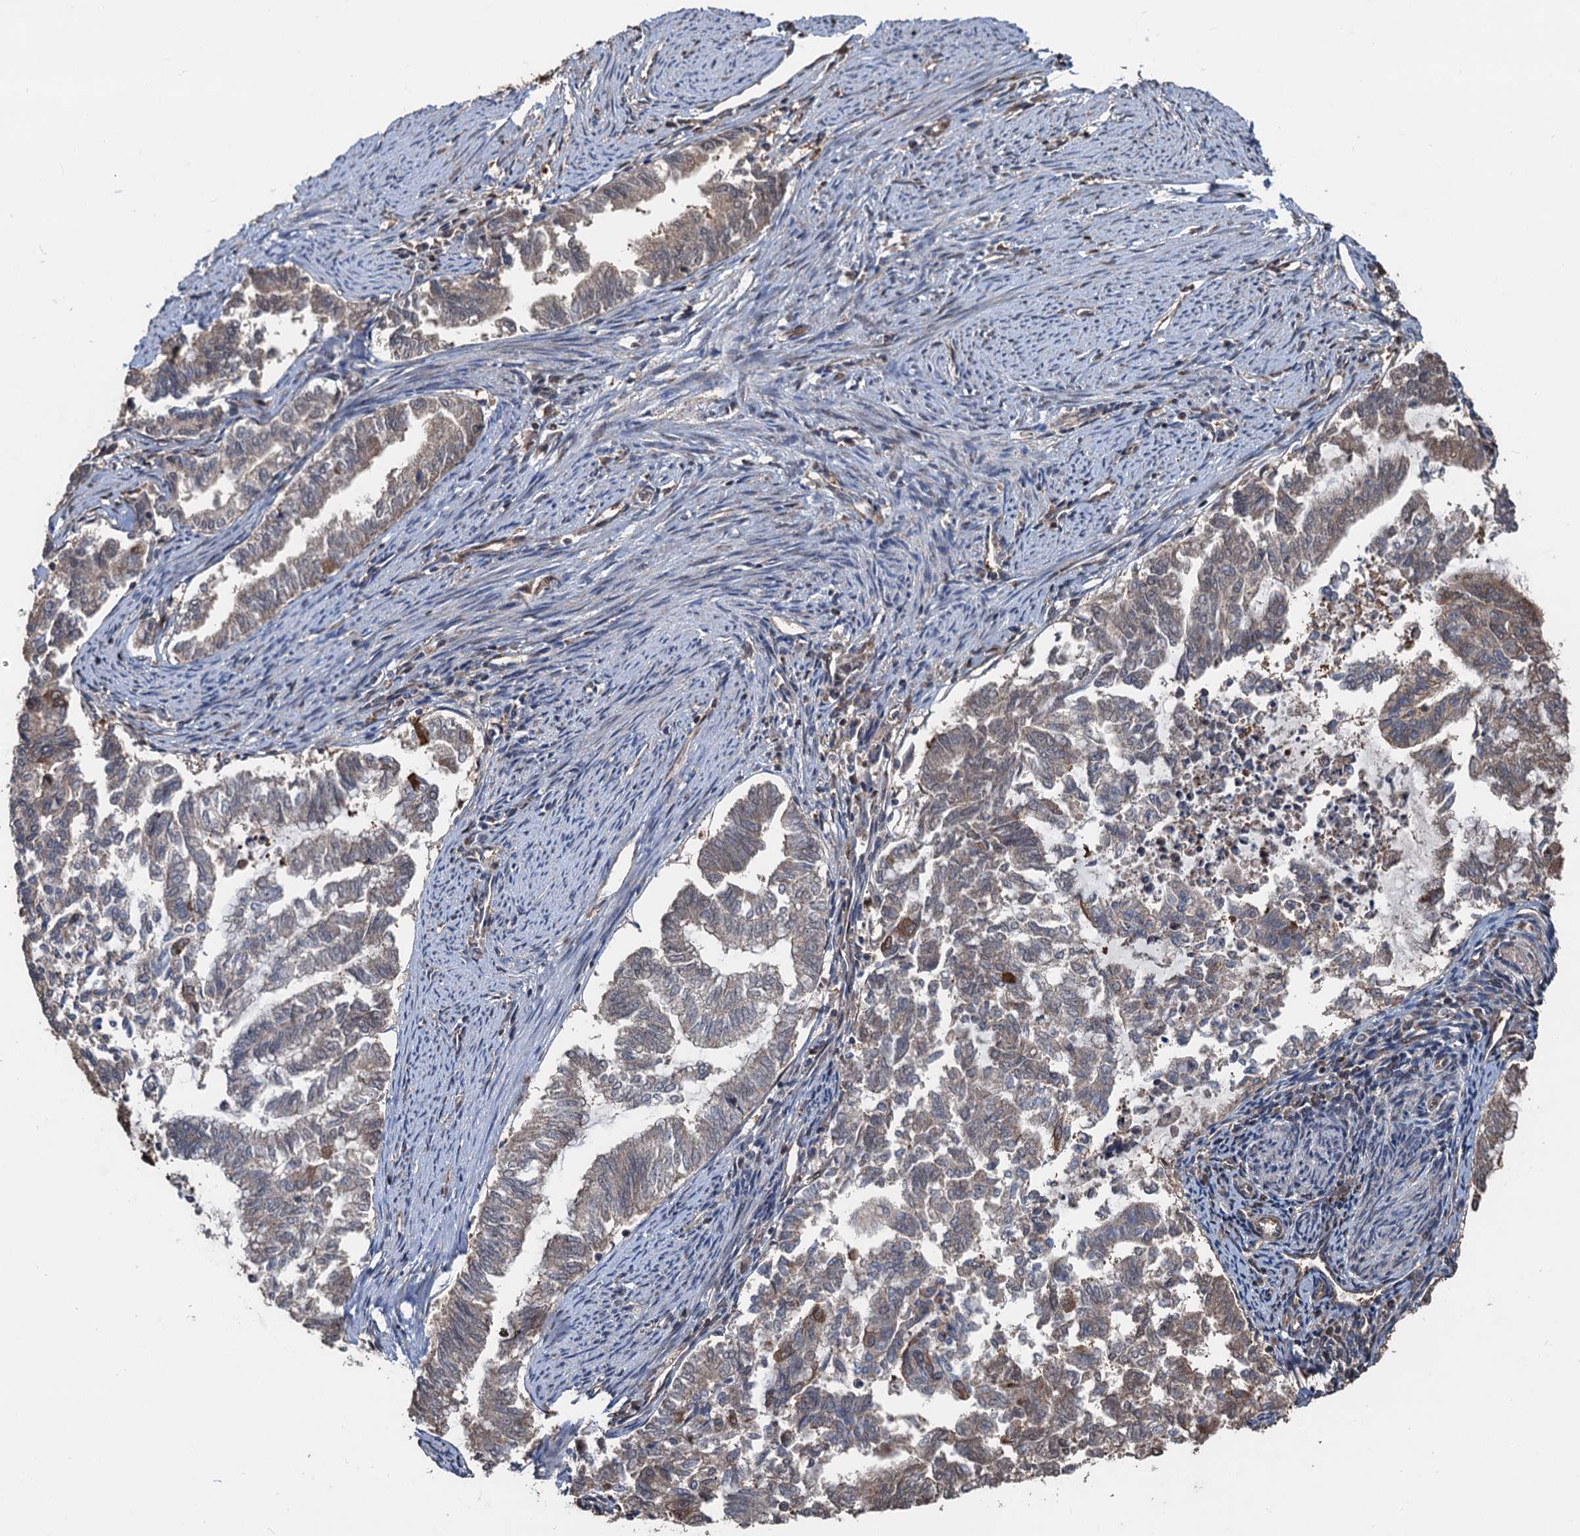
{"staining": {"intensity": "weak", "quantity": "<25%", "location": "cytoplasmic/membranous"}, "tissue": "endometrial cancer", "cell_type": "Tumor cells", "image_type": "cancer", "snomed": [{"axis": "morphology", "description": "Adenocarcinoma, NOS"}, {"axis": "topography", "description": "Endometrium"}], "caption": "An immunohistochemistry photomicrograph of endometrial cancer is shown. There is no staining in tumor cells of endometrial cancer.", "gene": "DEXI", "patient": {"sex": "female", "age": 79}}